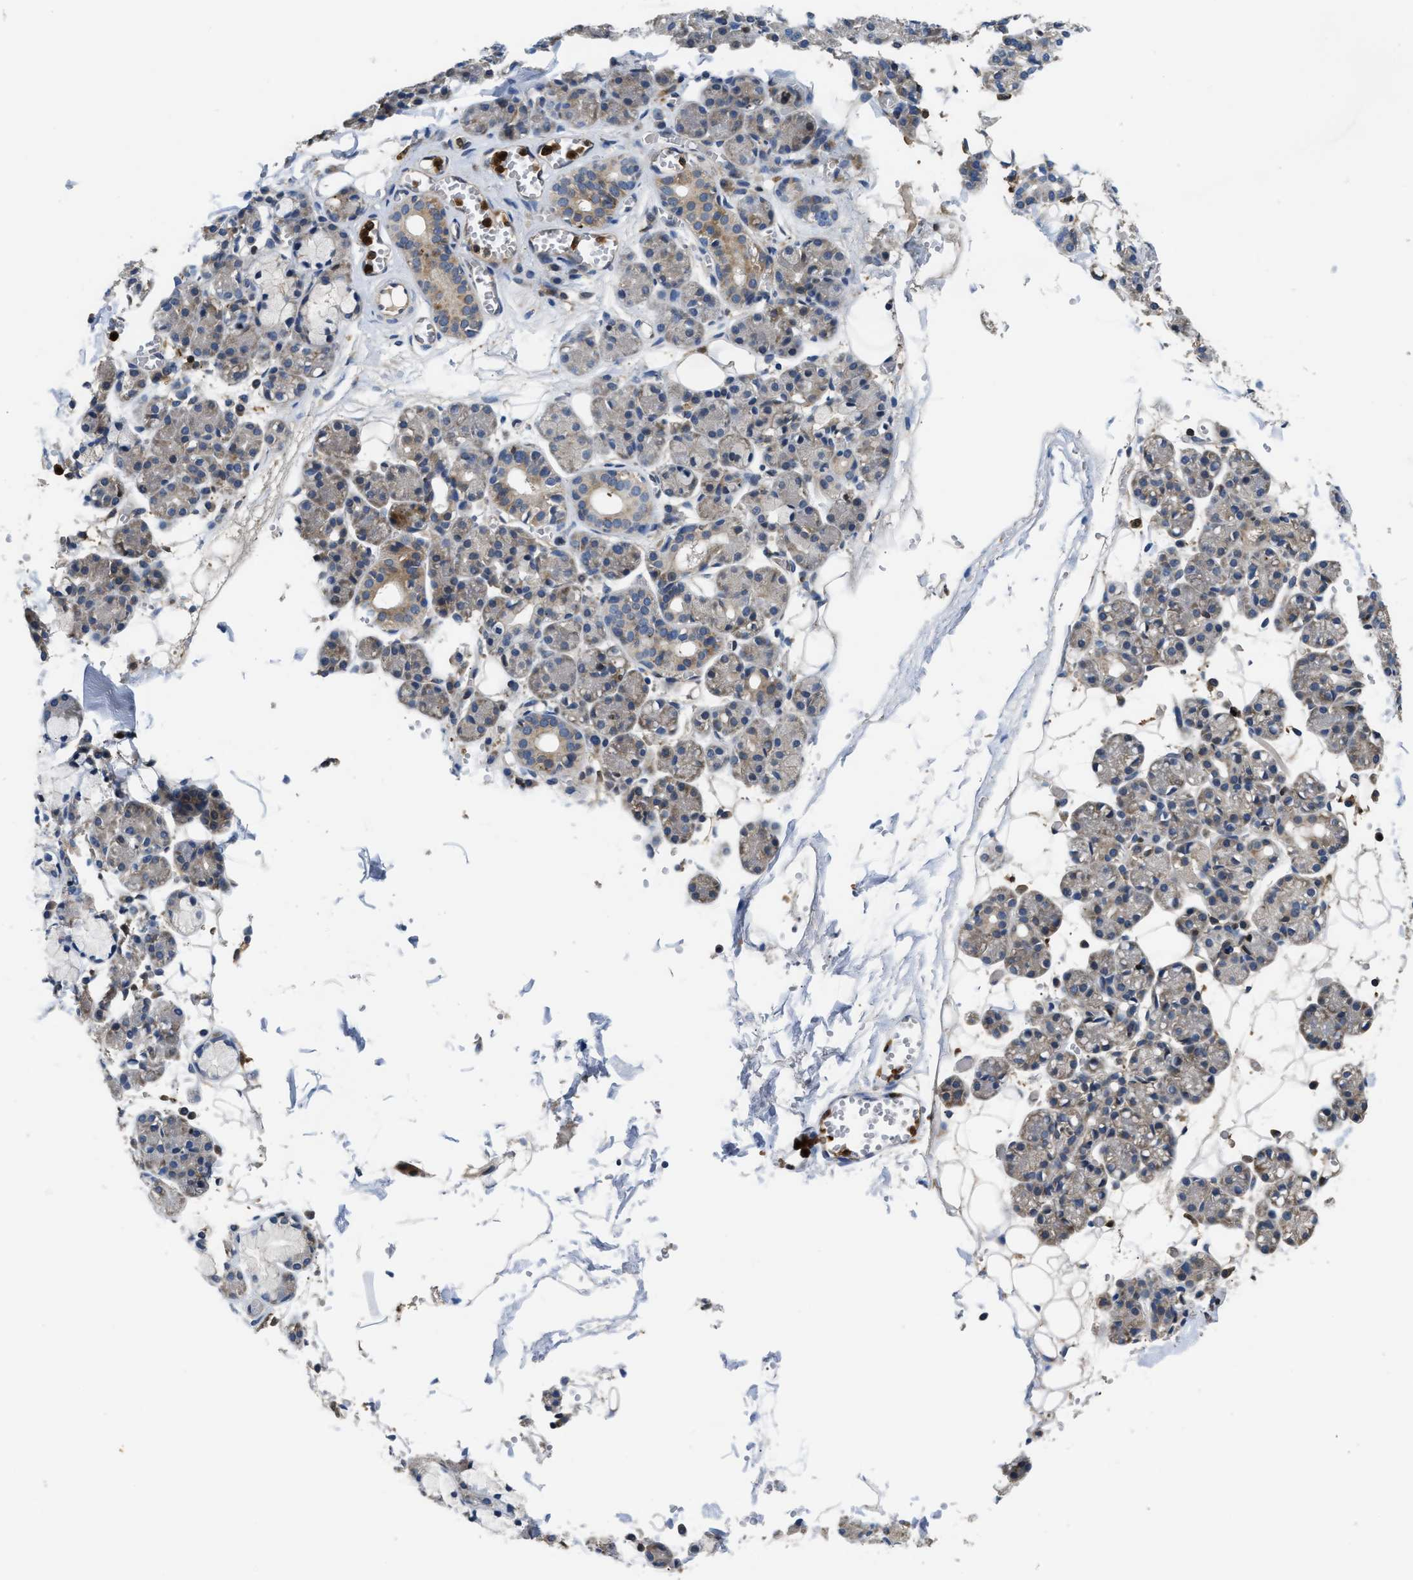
{"staining": {"intensity": "weak", "quantity": "<25%", "location": "cytoplasmic/membranous"}, "tissue": "salivary gland", "cell_type": "Glandular cells", "image_type": "normal", "snomed": [{"axis": "morphology", "description": "Normal tissue, NOS"}, {"axis": "topography", "description": "Salivary gland"}], "caption": "IHC histopathology image of benign salivary gland: human salivary gland stained with DAB shows no significant protein positivity in glandular cells. The staining is performed using DAB brown chromogen with nuclei counter-stained in using hematoxylin.", "gene": "OSTF1", "patient": {"sex": "male", "age": 63}}